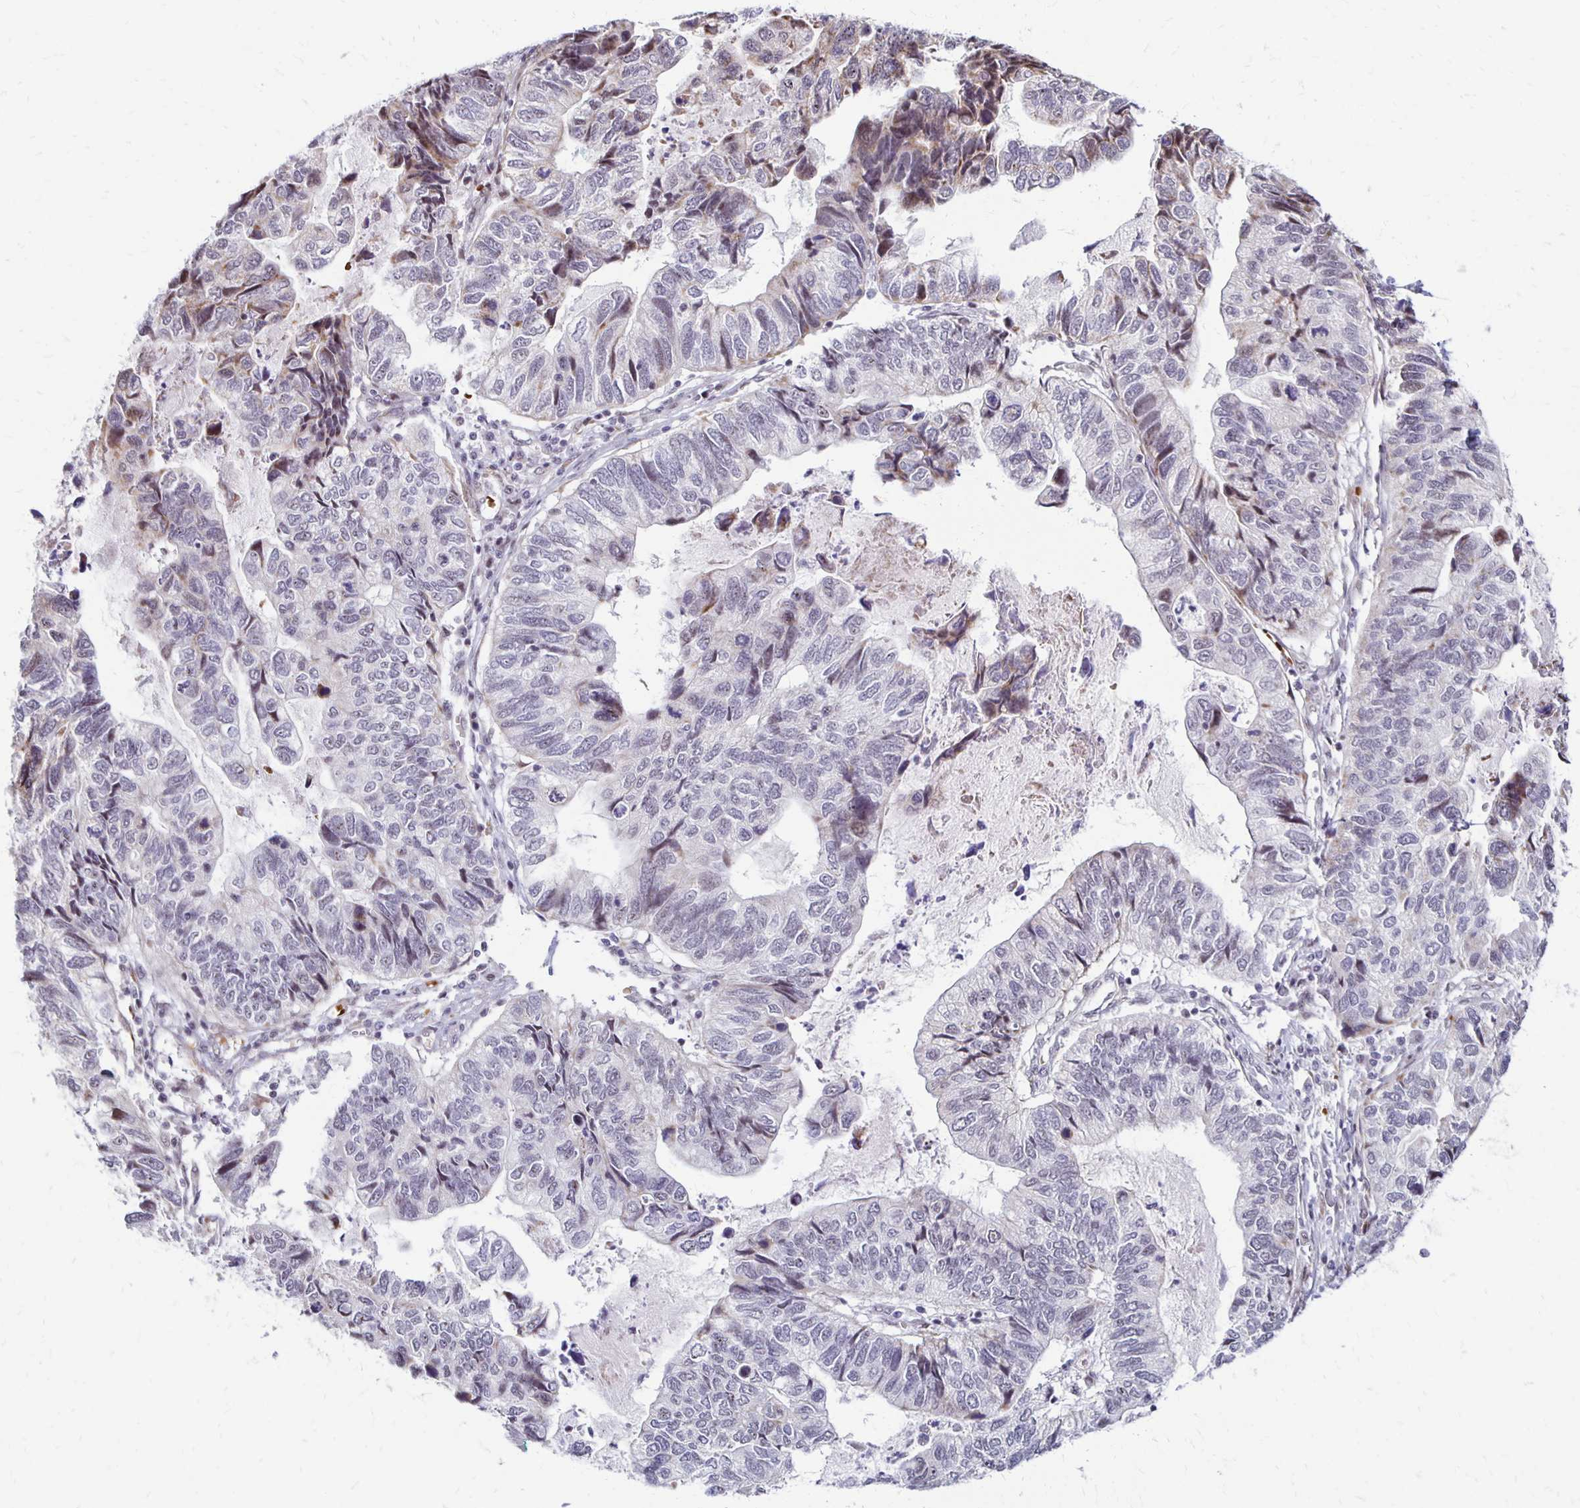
{"staining": {"intensity": "negative", "quantity": "none", "location": "none"}, "tissue": "stomach cancer", "cell_type": "Tumor cells", "image_type": "cancer", "snomed": [{"axis": "morphology", "description": "Adenocarcinoma, NOS"}, {"axis": "topography", "description": "Stomach, upper"}], "caption": "High power microscopy micrograph of an IHC photomicrograph of stomach cancer, revealing no significant expression in tumor cells.", "gene": "DAGLA", "patient": {"sex": "female", "age": 67}}